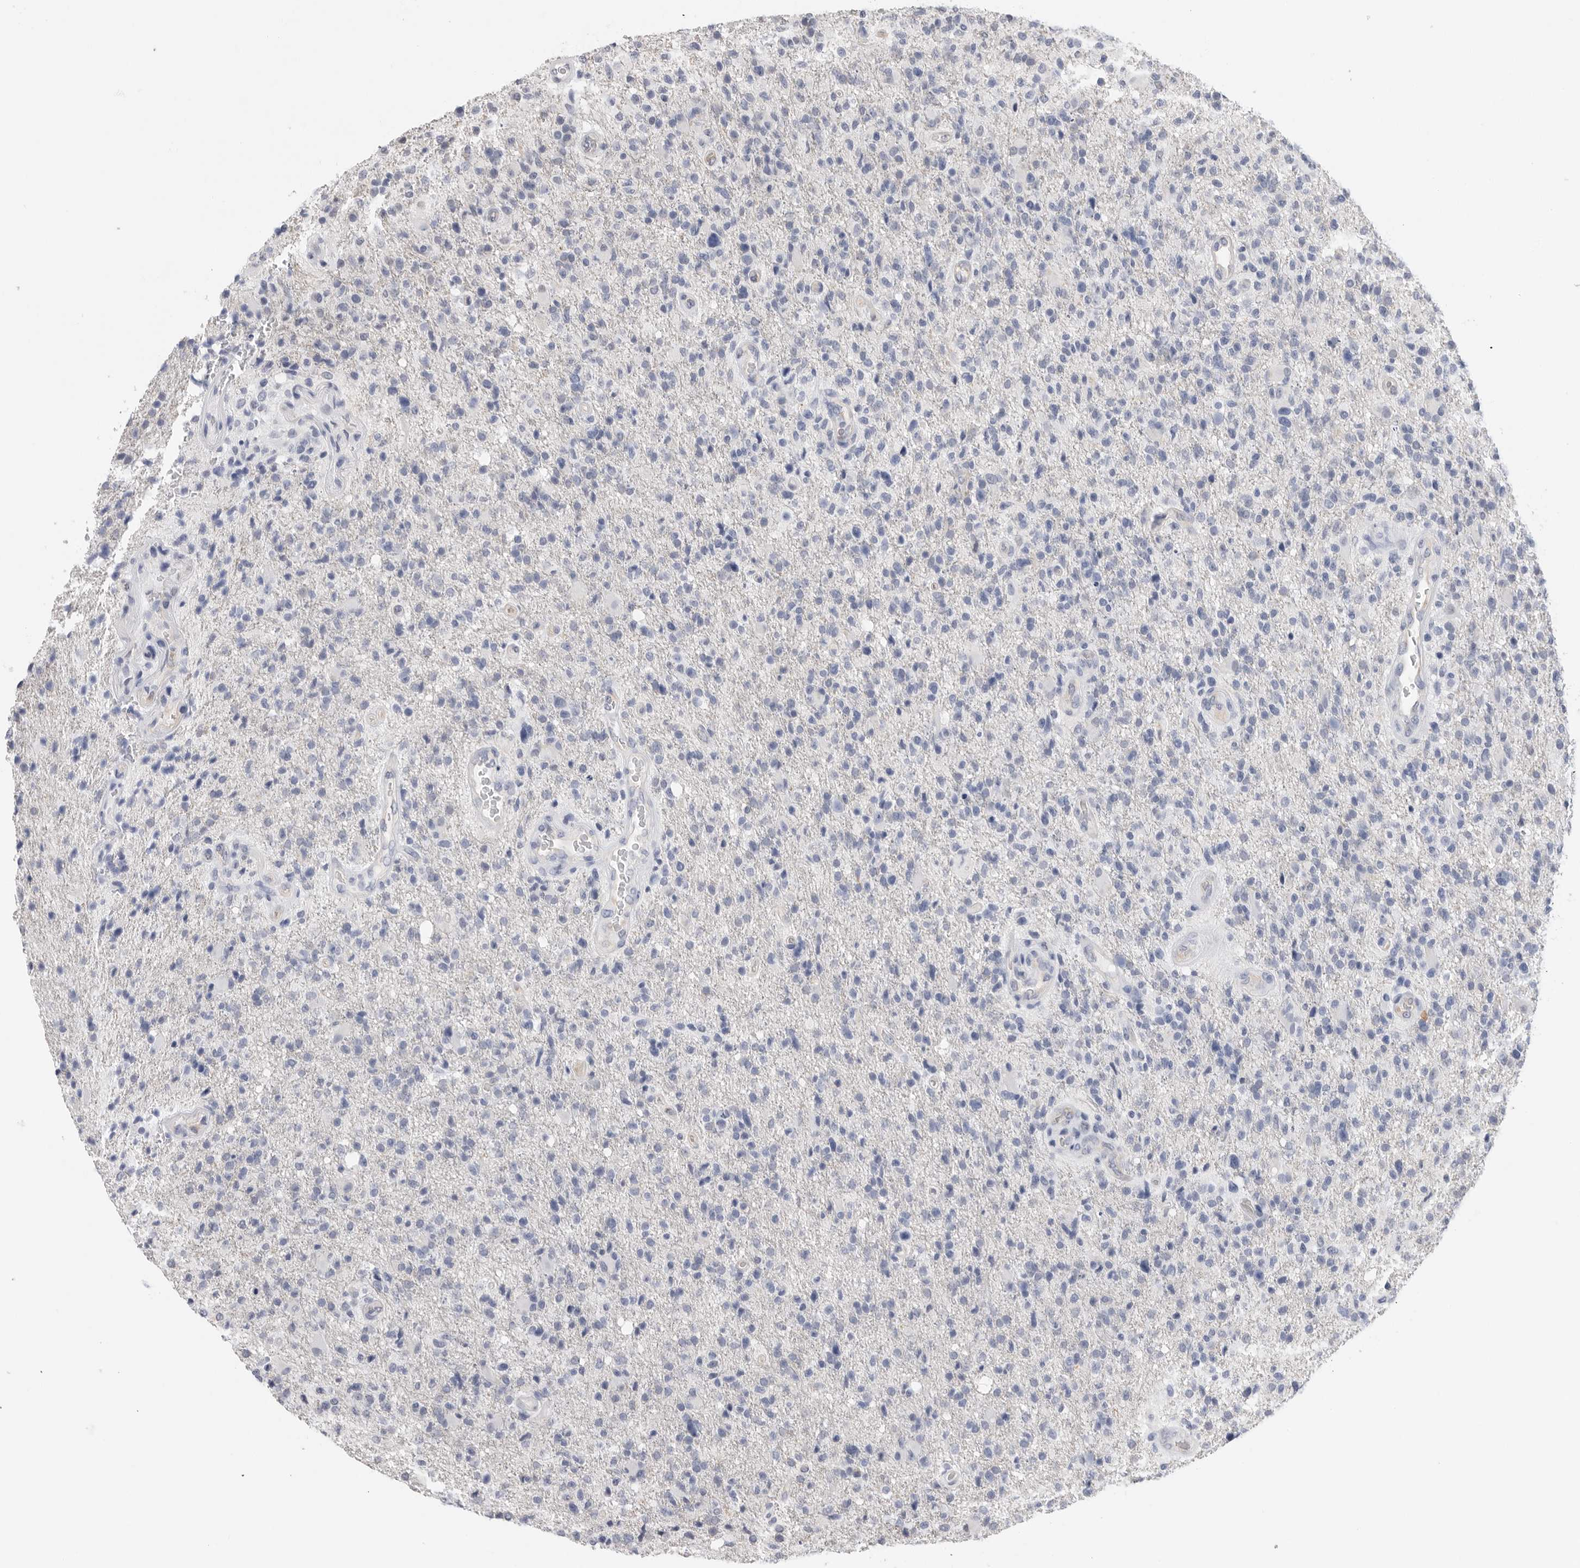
{"staining": {"intensity": "negative", "quantity": "none", "location": "none"}, "tissue": "glioma", "cell_type": "Tumor cells", "image_type": "cancer", "snomed": [{"axis": "morphology", "description": "Glioma, malignant, High grade"}, {"axis": "topography", "description": "Brain"}], "caption": "High-grade glioma (malignant) was stained to show a protein in brown. There is no significant expression in tumor cells.", "gene": "ARHGEF10", "patient": {"sex": "male", "age": 72}}